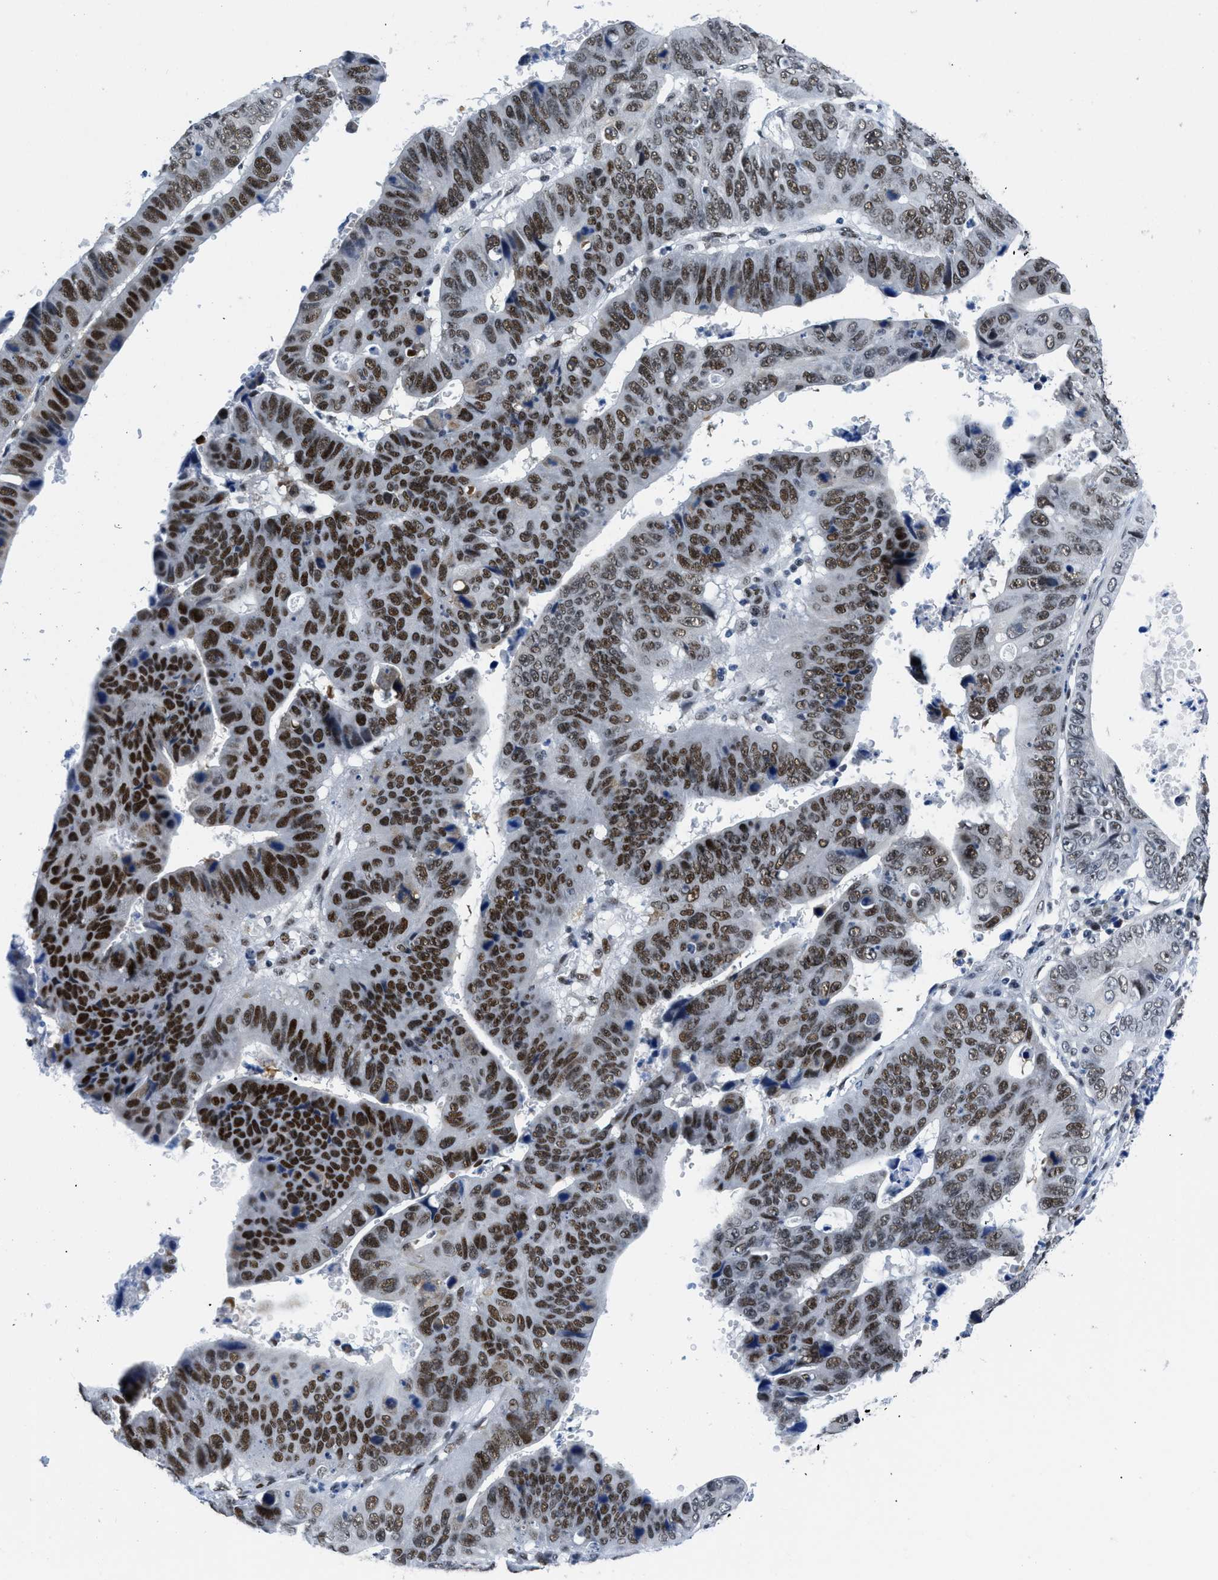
{"staining": {"intensity": "strong", "quantity": ">75%", "location": "nuclear"}, "tissue": "stomach cancer", "cell_type": "Tumor cells", "image_type": "cancer", "snomed": [{"axis": "morphology", "description": "Adenocarcinoma, NOS"}, {"axis": "topography", "description": "Stomach"}], "caption": "This photomicrograph shows immunohistochemistry staining of adenocarcinoma (stomach), with high strong nuclear positivity in about >75% of tumor cells.", "gene": "SMARCAD1", "patient": {"sex": "male", "age": 59}}